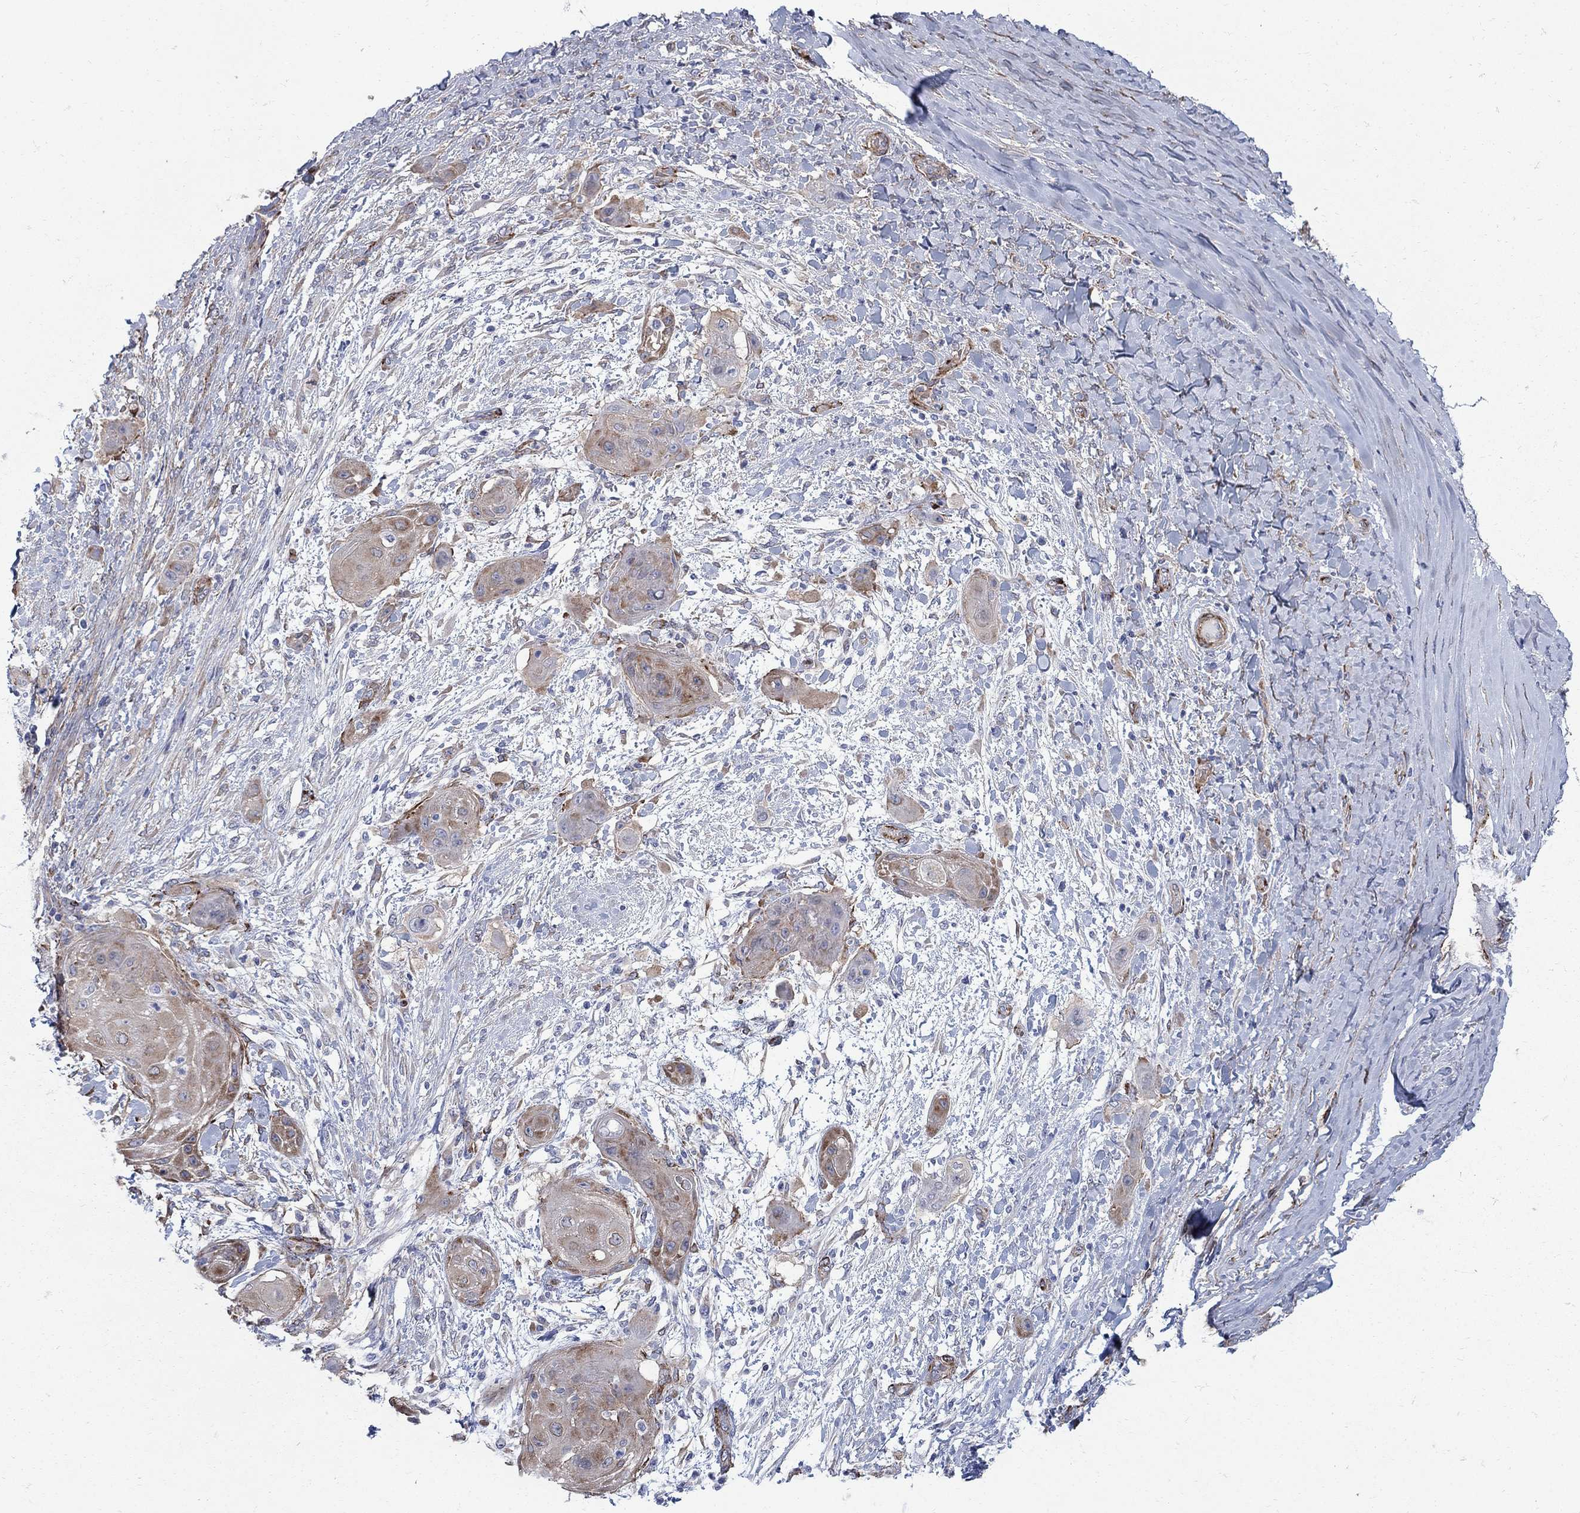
{"staining": {"intensity": "moderate", "quantity": "<25%", "location": "cytoplasmic/membranous"}, "tissue": "skin cancer", "cell_type": "Tumor cells", "image_type": "cancer", "snomed": [{"axis": "morphology", "description": "Squamous cell carcinoma, NOS"}, {"axis": "topography", "description": "Skin"}], "caption": "Protein staining of skin squamous cell carcinoma tissue displays moderate cytoplasmic/membranous expression in about <25% of tumor cells.", "gene": "SEPTIN8", "patient": {"sex": "male", "age": 62}}